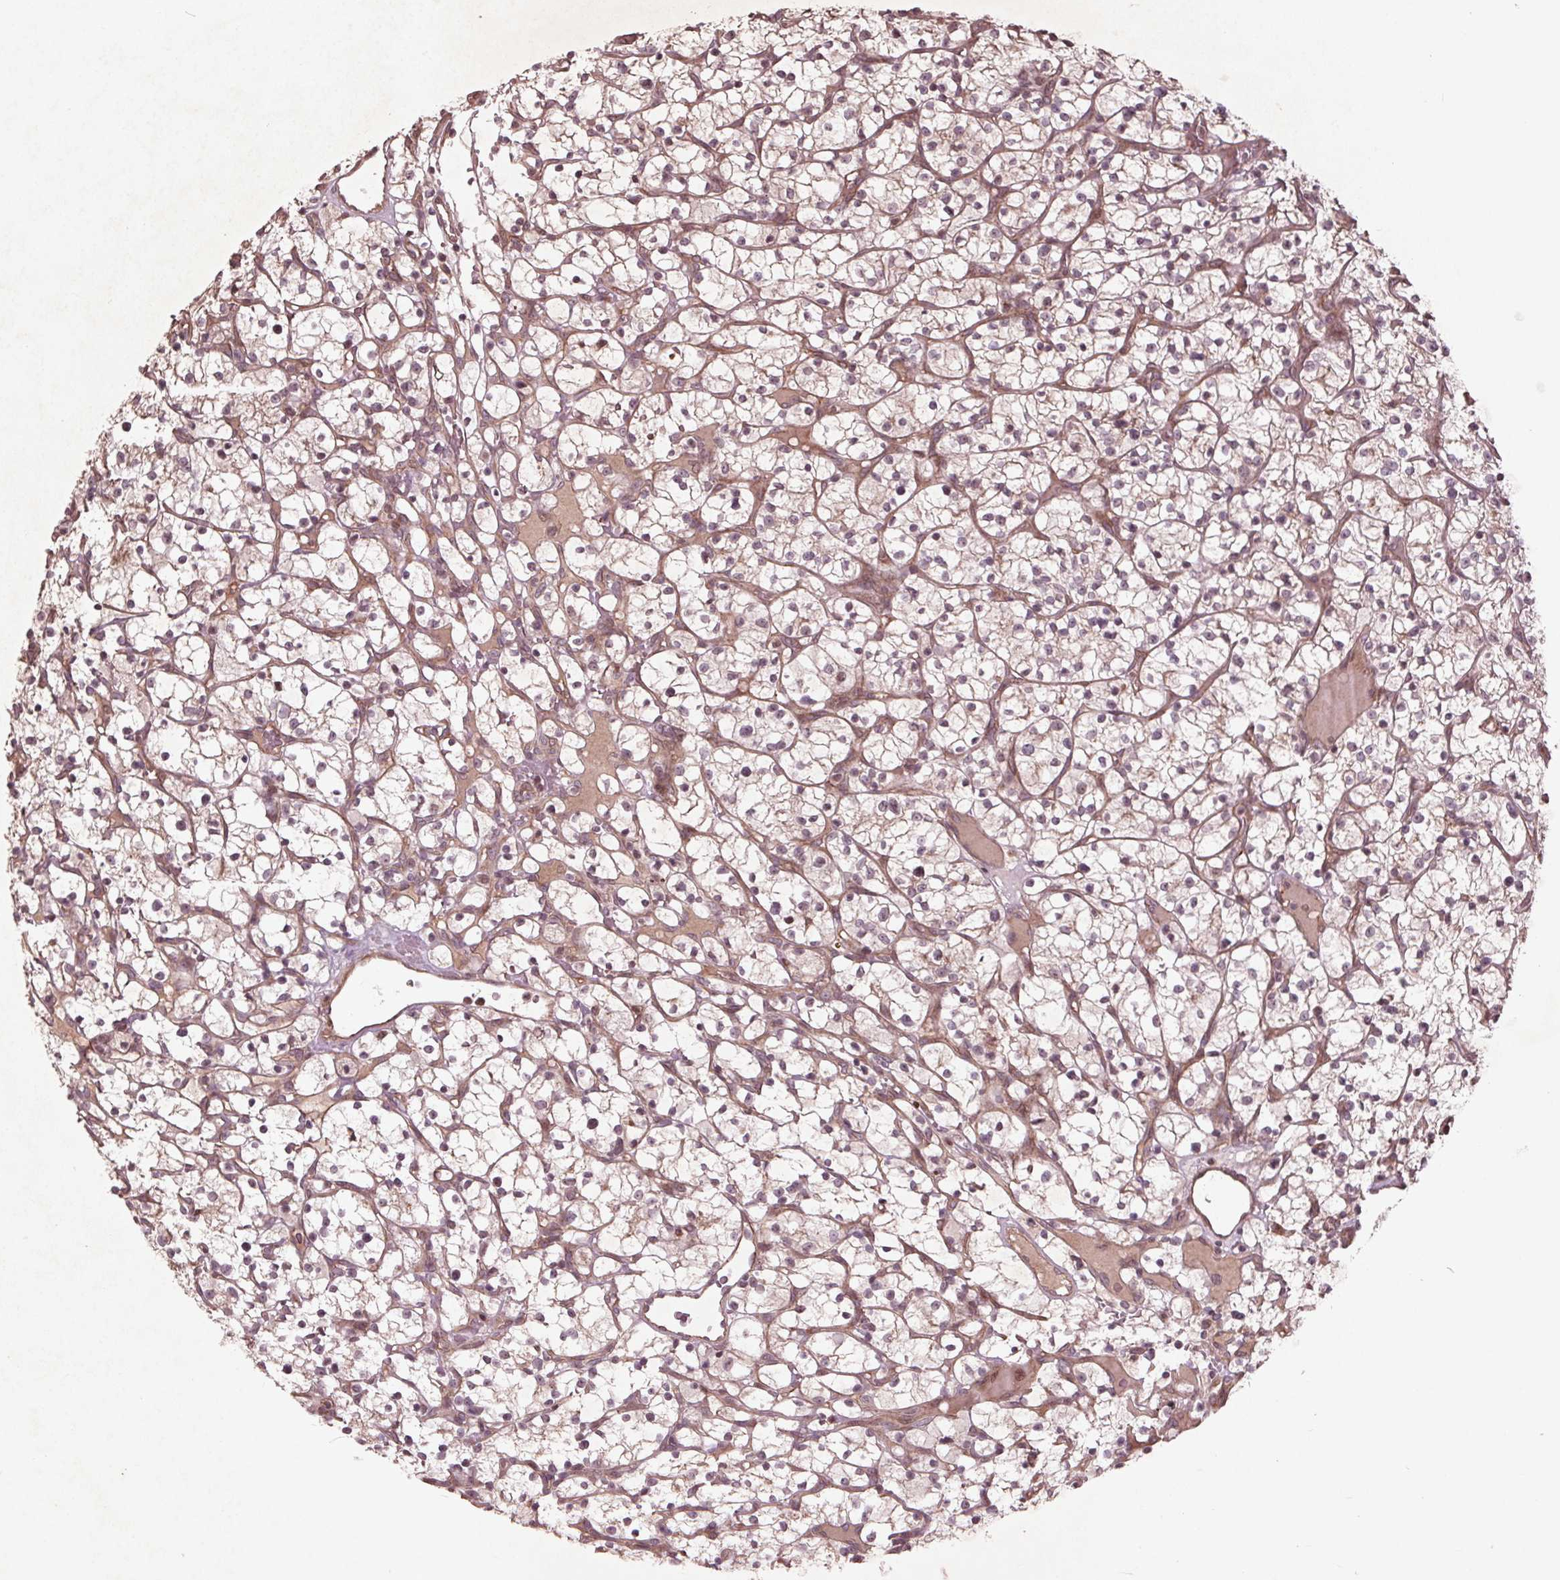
{"staining": {"intensity": "negative", "quantity": "none", "location": "none"}, "tissue": "renal cancer", "cell_type": "Tumor cells", "image_type": "cancer", "snomed": [{"axis": "morphology", "description": "Adenocarcinoma, NOS"}, {"axis": "topography", "description": "Kidney"}], "caption": "An IHC micrograph of renal cancer (adenocarcinoma) is shown. There is no staining in tumor cells of renal cancer (adenocarcinoma).", "gene": "CDKL4", "patient": {"sex": "female", "age": 64}}